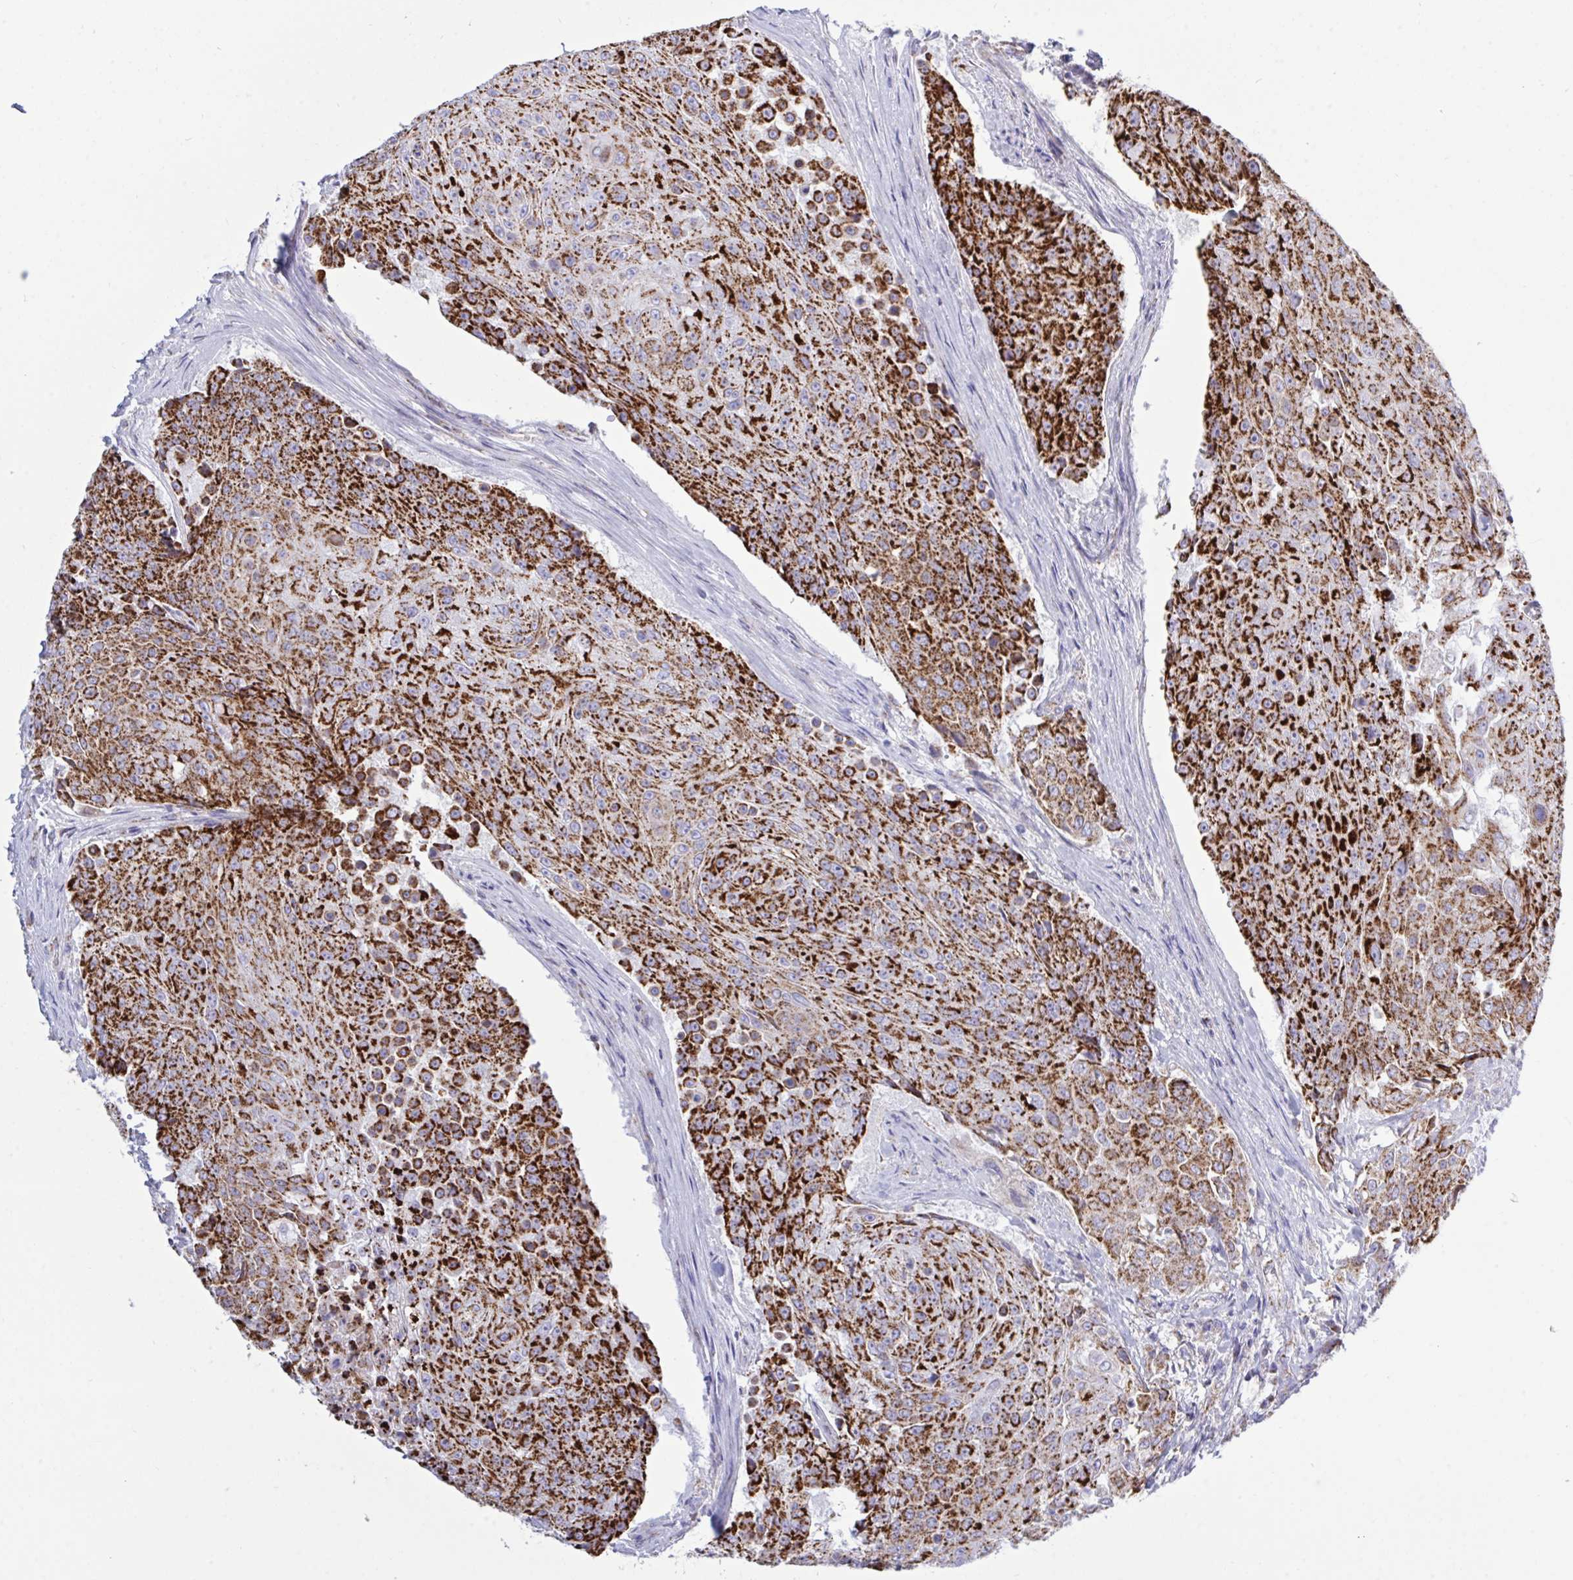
{"staining": {"intensity": "strong", "quantity": ">75%", "location": "cytoplasmic/membranous"}, "tissue": "urothelial cancer", "cell_type": "Tumor cells", "image_type": "cancer", "snomed": [{"axis": "morphology", "description": "Urothelial carcinoma, High grade"}, {"axis": "topography", "description": "Urinary bladder"}], "caption": "Immunohistochemistry (IHC) photomicrograph of neoplastic tissue: high-grade urothelial carcinoma stained using immunohistochemistry (IHC) exhibits high levels of strong protein expression localized specifically in the cytoplasmic/membranous of tumor cells, appearing as a cytoplasmic/membranous brown color.", "gene": "HSPE1", "patient": {"sex": "female", "age": 63}}